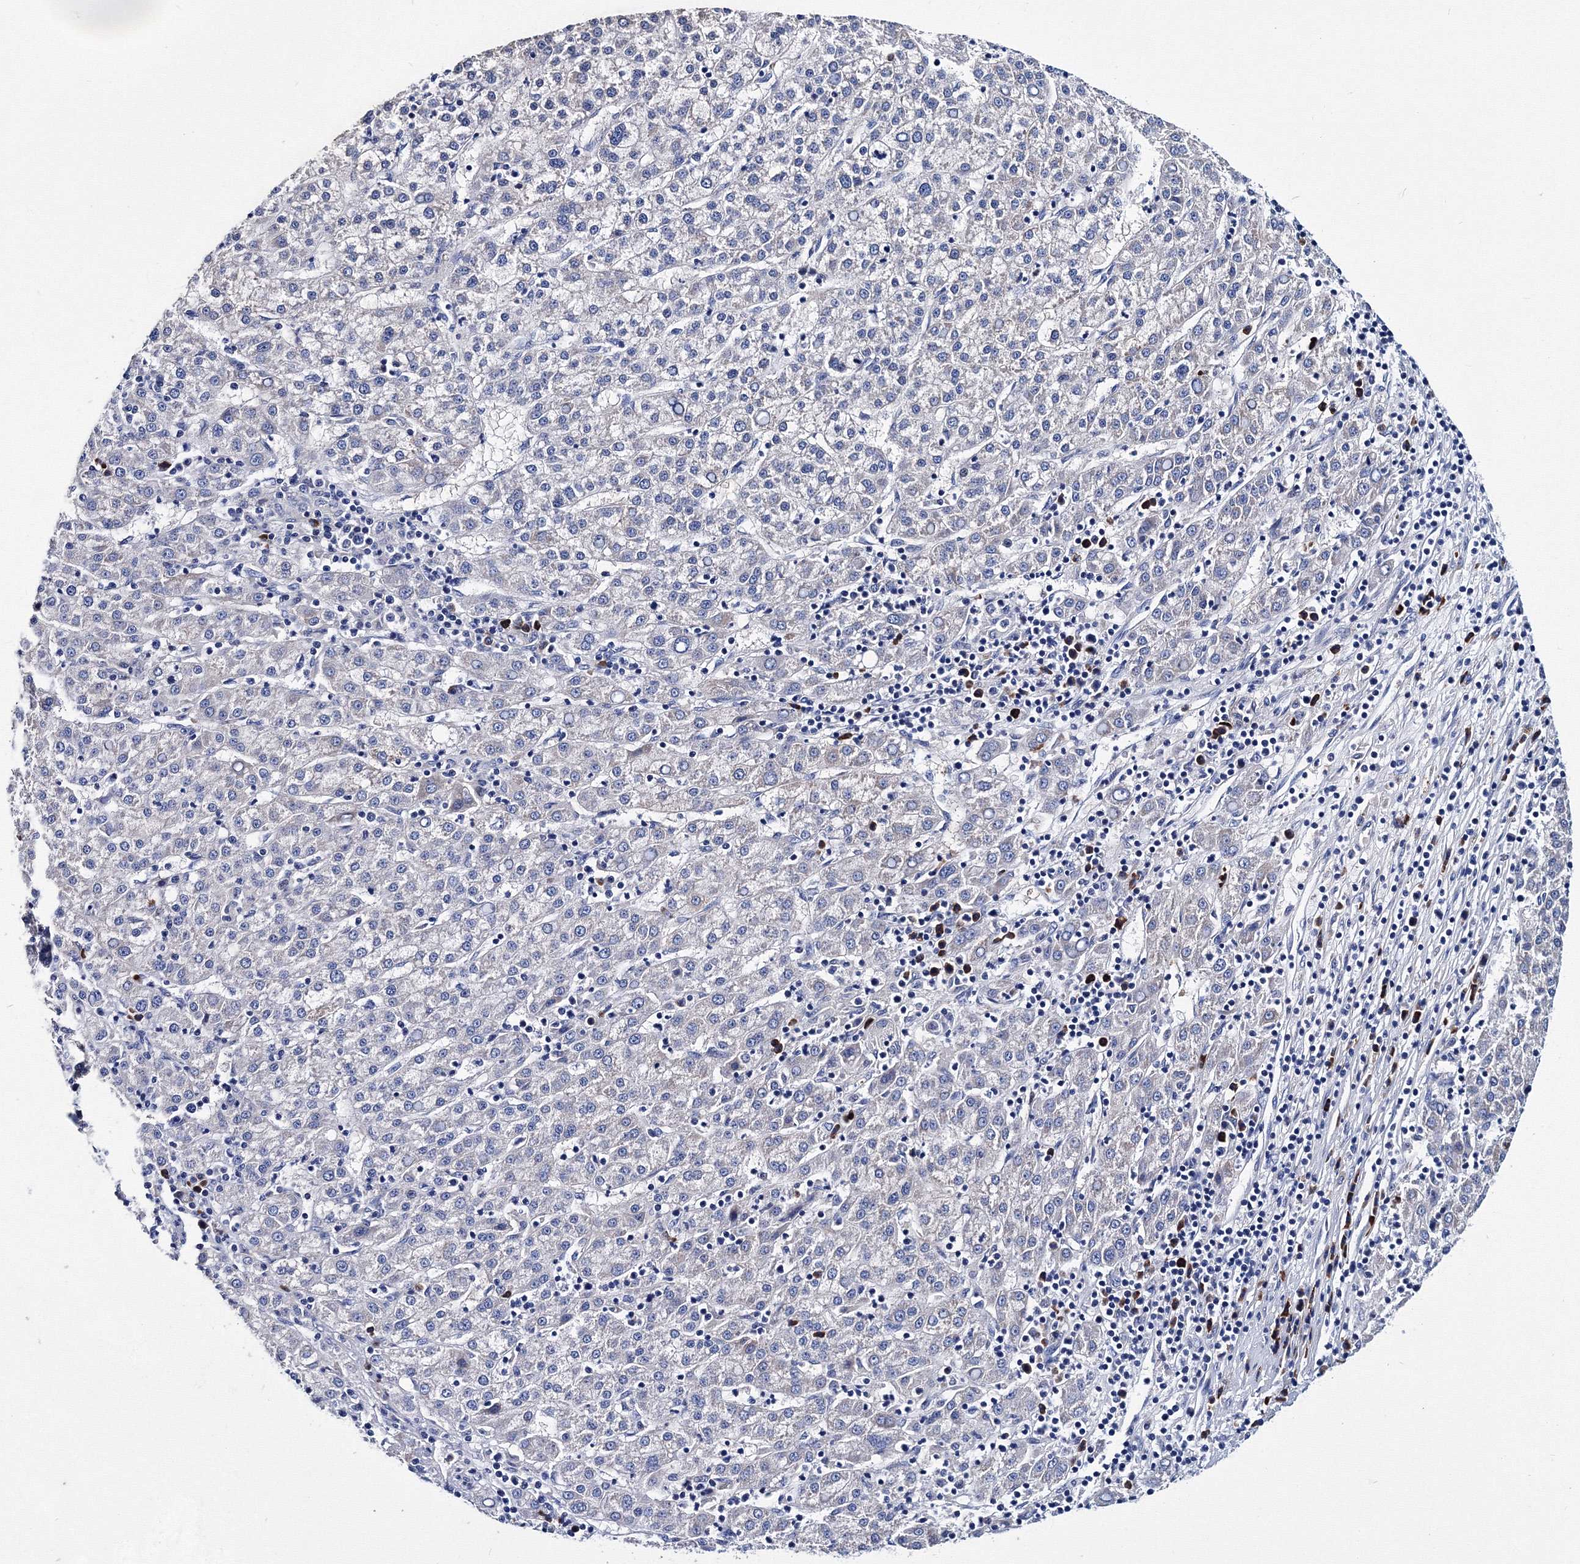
{"staining": {"intensity": "negative", "quantity": "none", "location": "none"}, "tissue": "liver cancer", "cell_type": "Tumor cells", "image_type": "cancer", "snomed": [{"axis": "morphology", "description": "Carcinoma, Hepatocellular, NOS"}, {"axis": "topography", "description": "Liver"}], "caption": "Immunohistochemical staining of human hepatocellular carcinoma (liver) exhibits no significant expression in tumor cells.", "gene": "TRPM2", "patient": {"sex": "female", "age": 58}}